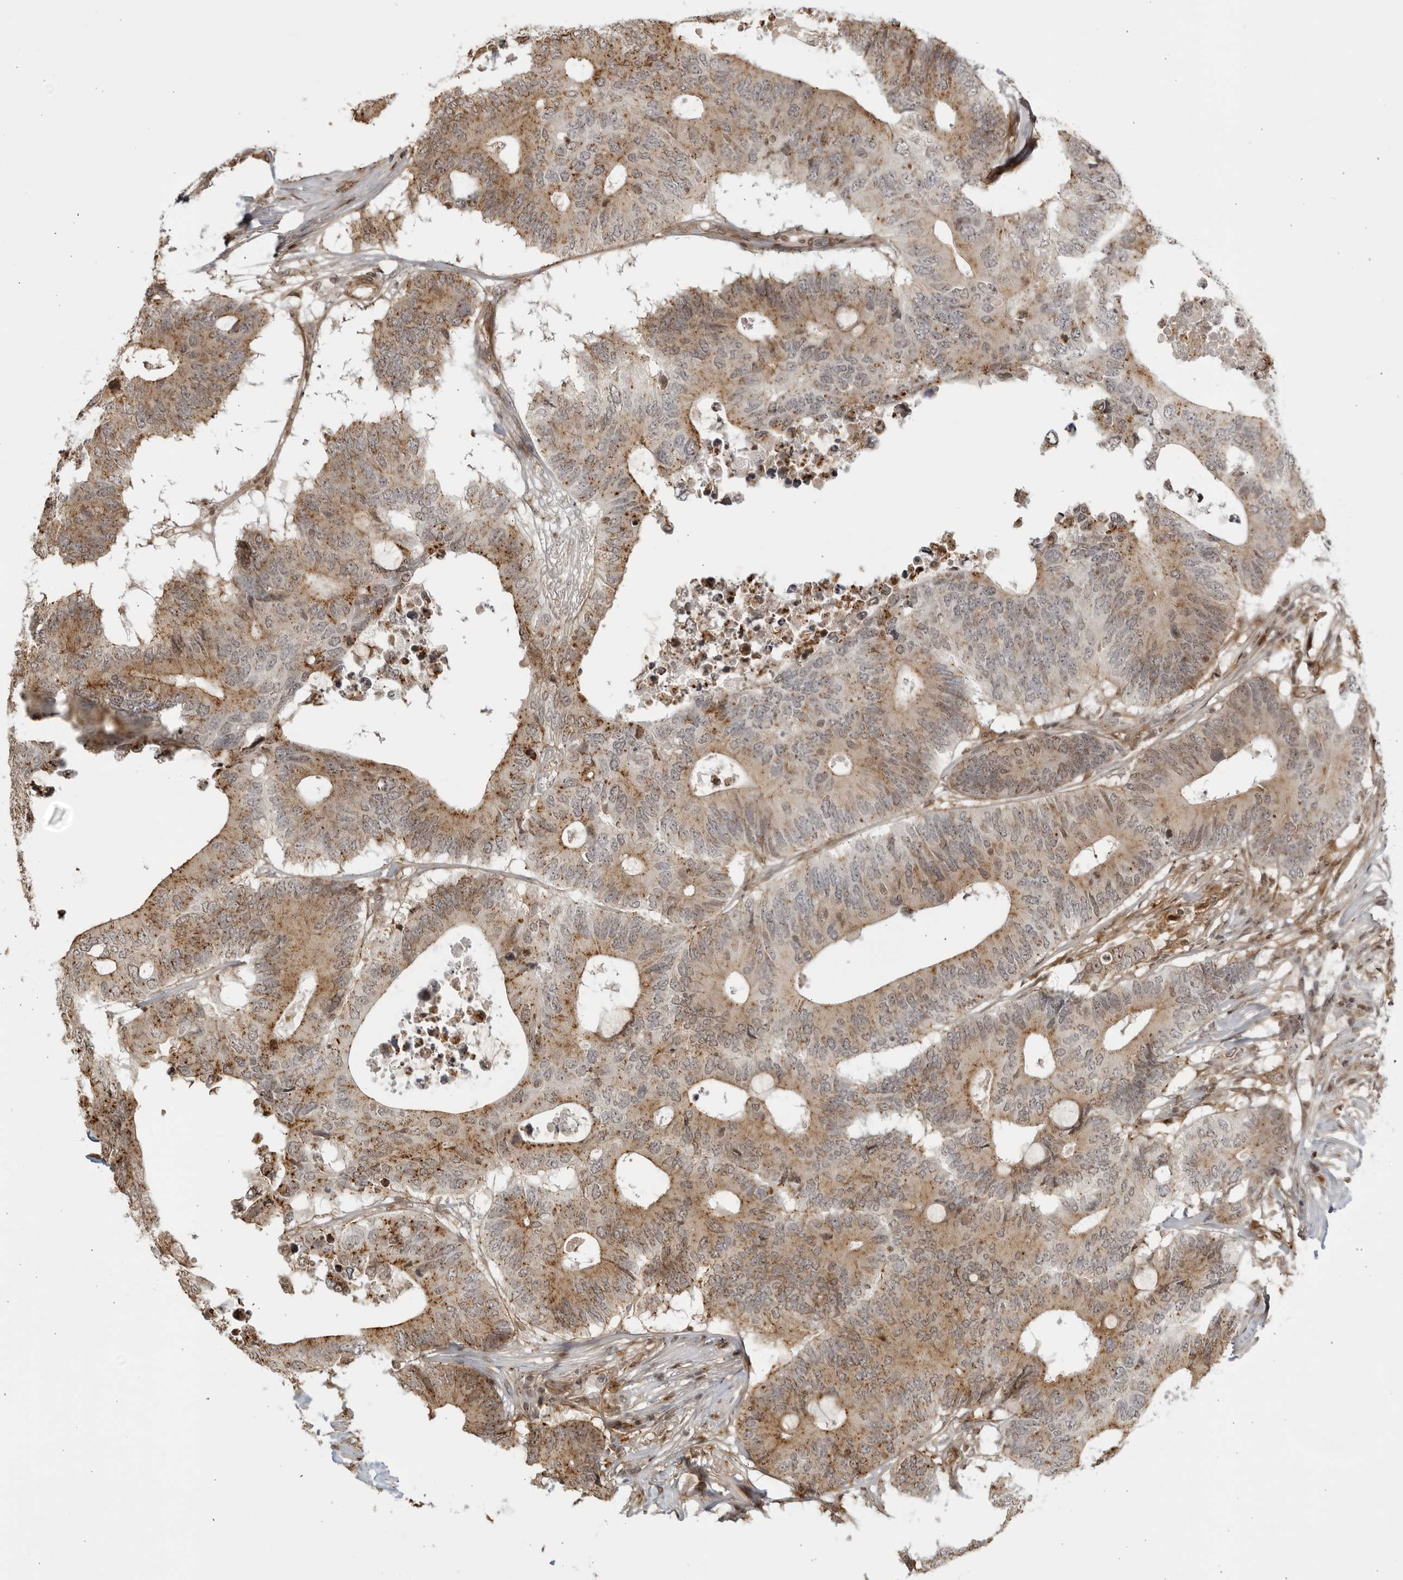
{"staining": {"intensity": "moderate", "quantity": ">75%", "location": "cytoplasmic/membranous"}, "tissue": "colorectal cancer", "cell_type": "Tumor cells", "image_type": "cancer", "snomed": [{"axis": "morphology", "description": "Adenocarcinoma, NOS"}, {"axis": "topography", "description": "Colon"}], "caption": "Moderate cytoplasmic/membranous staining for a protein is present in about >75% of tumor cells of colorectal adenocarcinoma using immunohistochemistry.", "gene": "TCF21", "patient": {"sex": "male", "age": 71}}